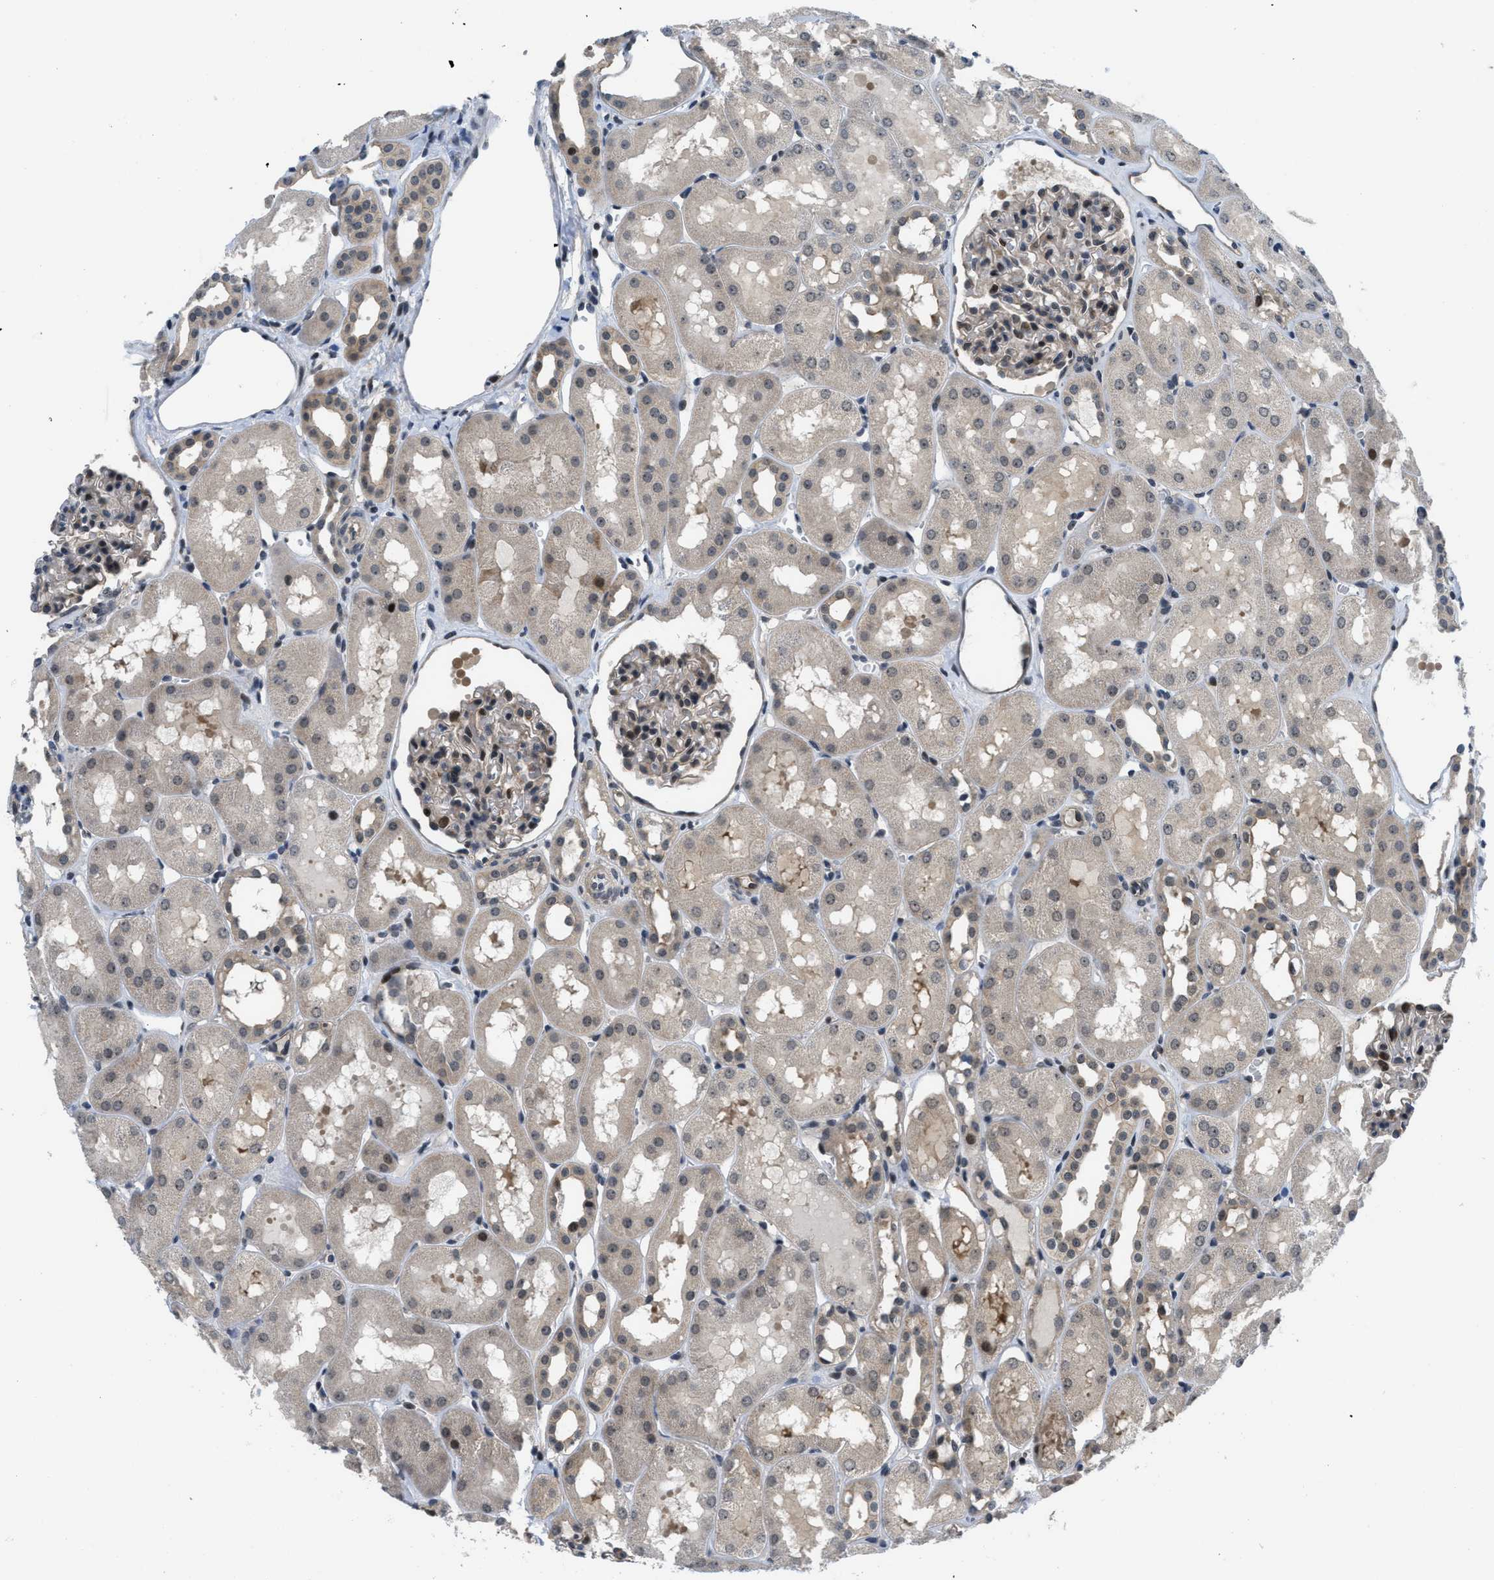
{"staining": {"intensity": "moderate", "quantity": "<25%", "location": "nuclear"}, "tissue": "kidney", "cell_type": "Cells in glomeruli", "image_type": "normal", "snomed": [{"axis": "morphology", "description": "Normal tissue, NOS"}, {"axis": "topography", "description": "Kidney"}, {"axis": "topography", "description": "Urinary bladder"}], "caption": "About <25% of cells in glomeruli in normal human kidney display moderate nuclear protein staining as visualized by brown immunohistochemical staining.", "gene": "SETD5", "patient": {"sex": "male", "age": 16}}